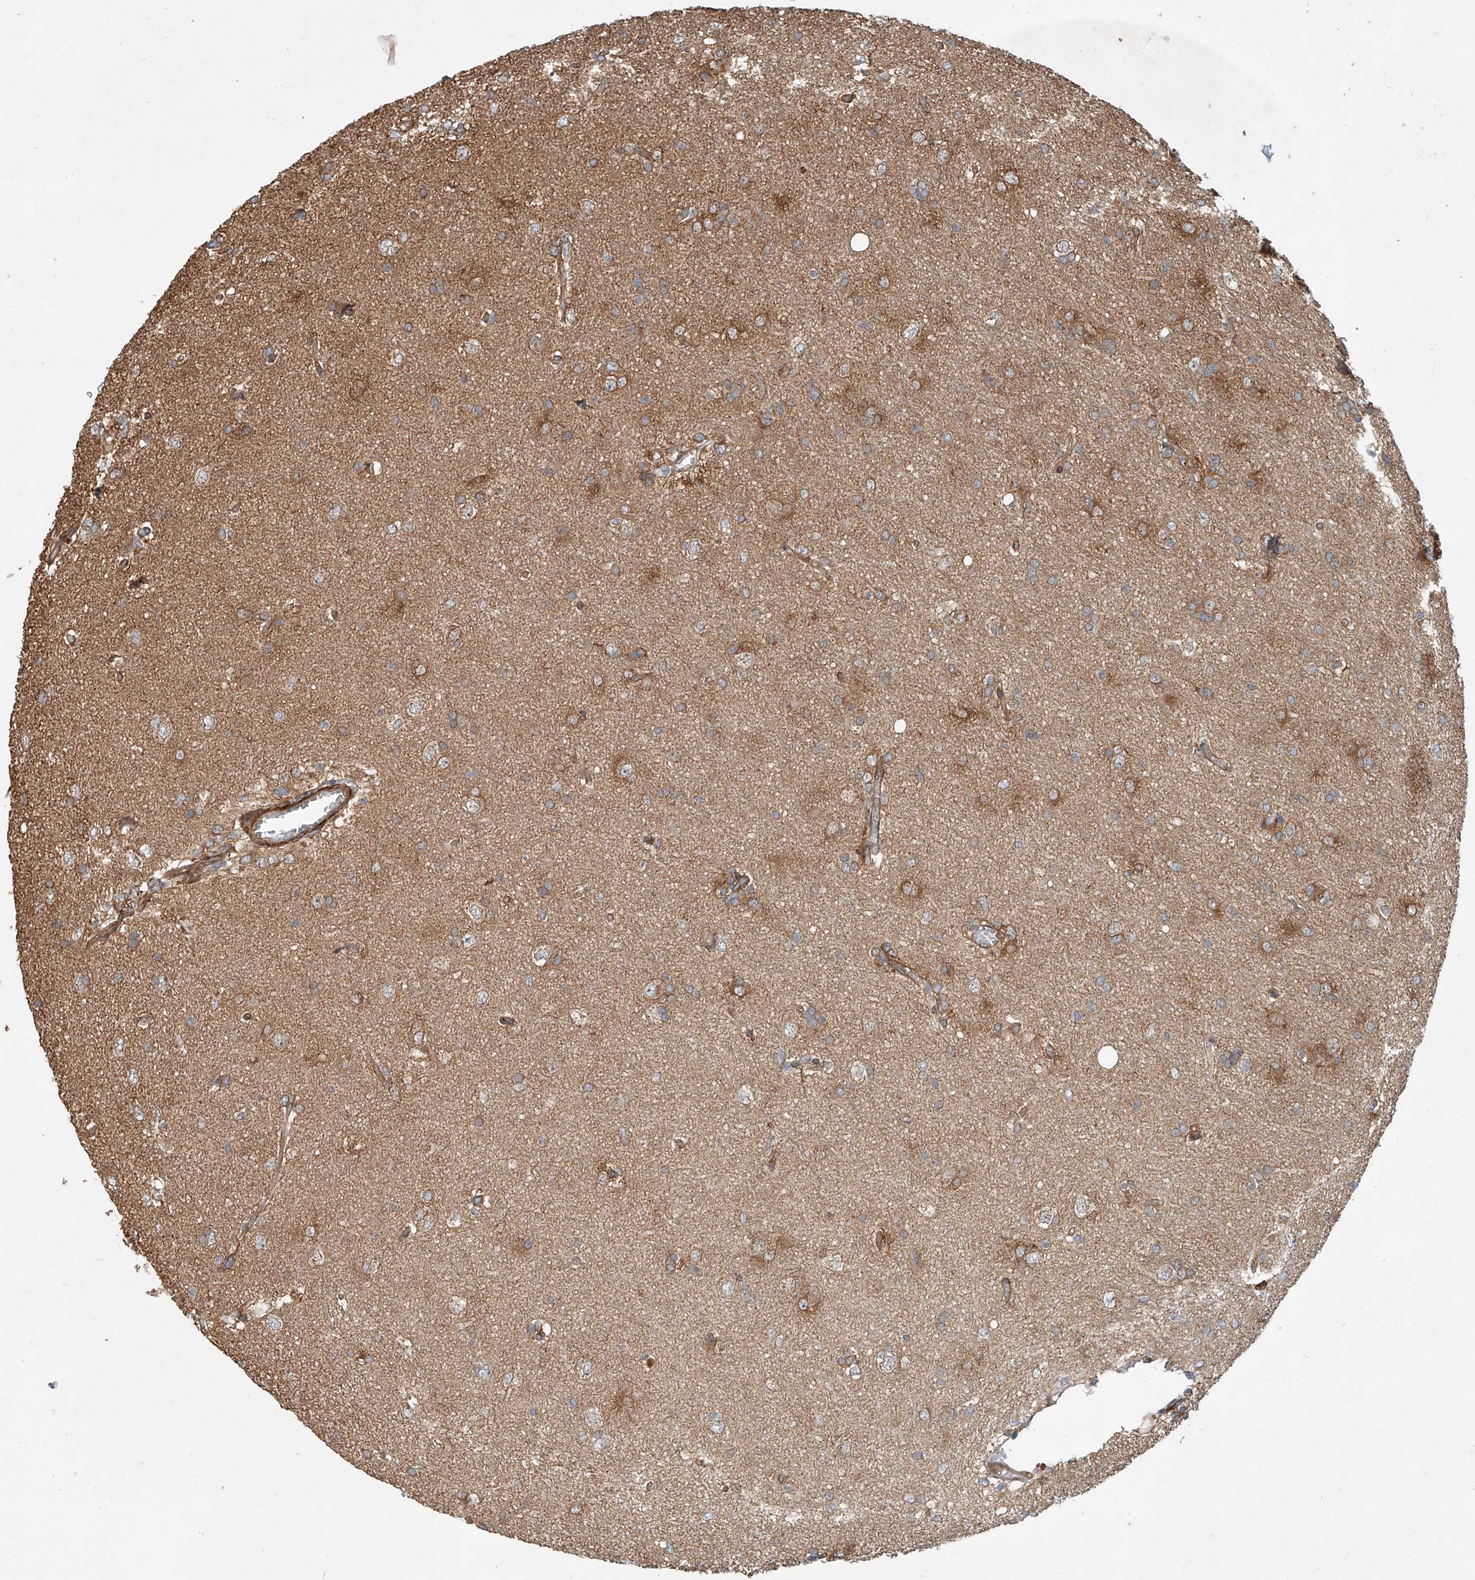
{"staining": {"intensity": "moderate", "quantity": "<25%", "location": "cytoplasmic/membranous"}, "tissue": "glioma", "cell_type": "Tumor cells", "image_type": "cancer", "snomed": [{"axis": "morphology", "description": "Glioma, malignant, High grade"}, {"axis": "topography", "description": "Brain"}], "caption": "A histopathology image of human glioma stained for a protein reveals moderate cytoplasmic/membranous brown staining in tumor cells.", "gene": "SASH1", "patient": {"sex": "female", "age": 59}}